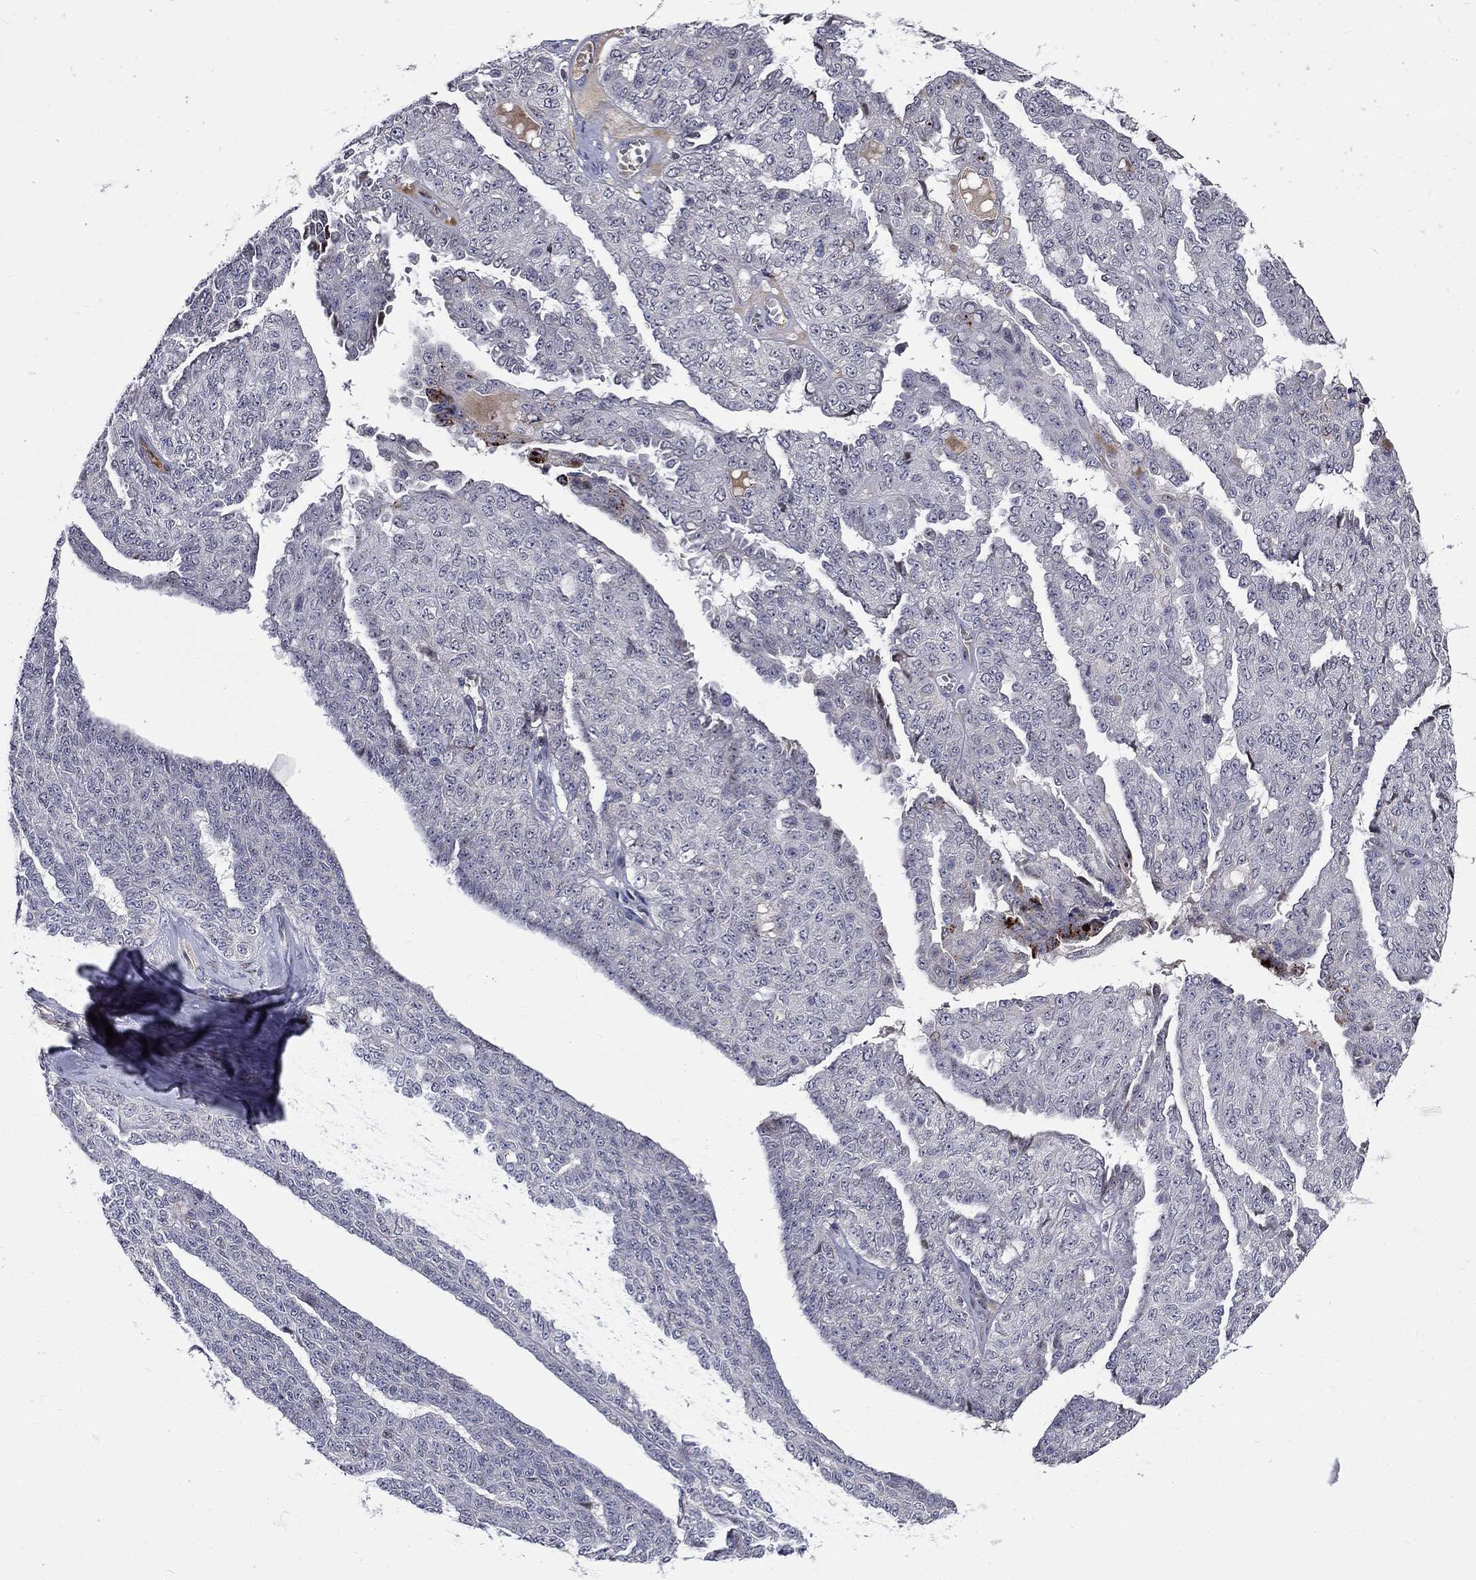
{"staining": {"intensity": "negative", "quantity": "none", "location": "none"}, "tissue": "ovarian cancer", "cell_type": "Tumor cells", "image_type": "cancer", "snomed": [{"axis": "morphology", "description": "Cystadenocarcinoma, serous, NOS"}, {"axis": "topography", "description": "Ovary"}], "caption": "DAB (3,3'-diaminobenzidine) immunohistochemical staining of human ovarian cancer (serous cystadenocarcinoma) shows no significant expression in tumor cells.", "gene": "SLC1A1", "patient": {"sex": "female", "age": 71}}